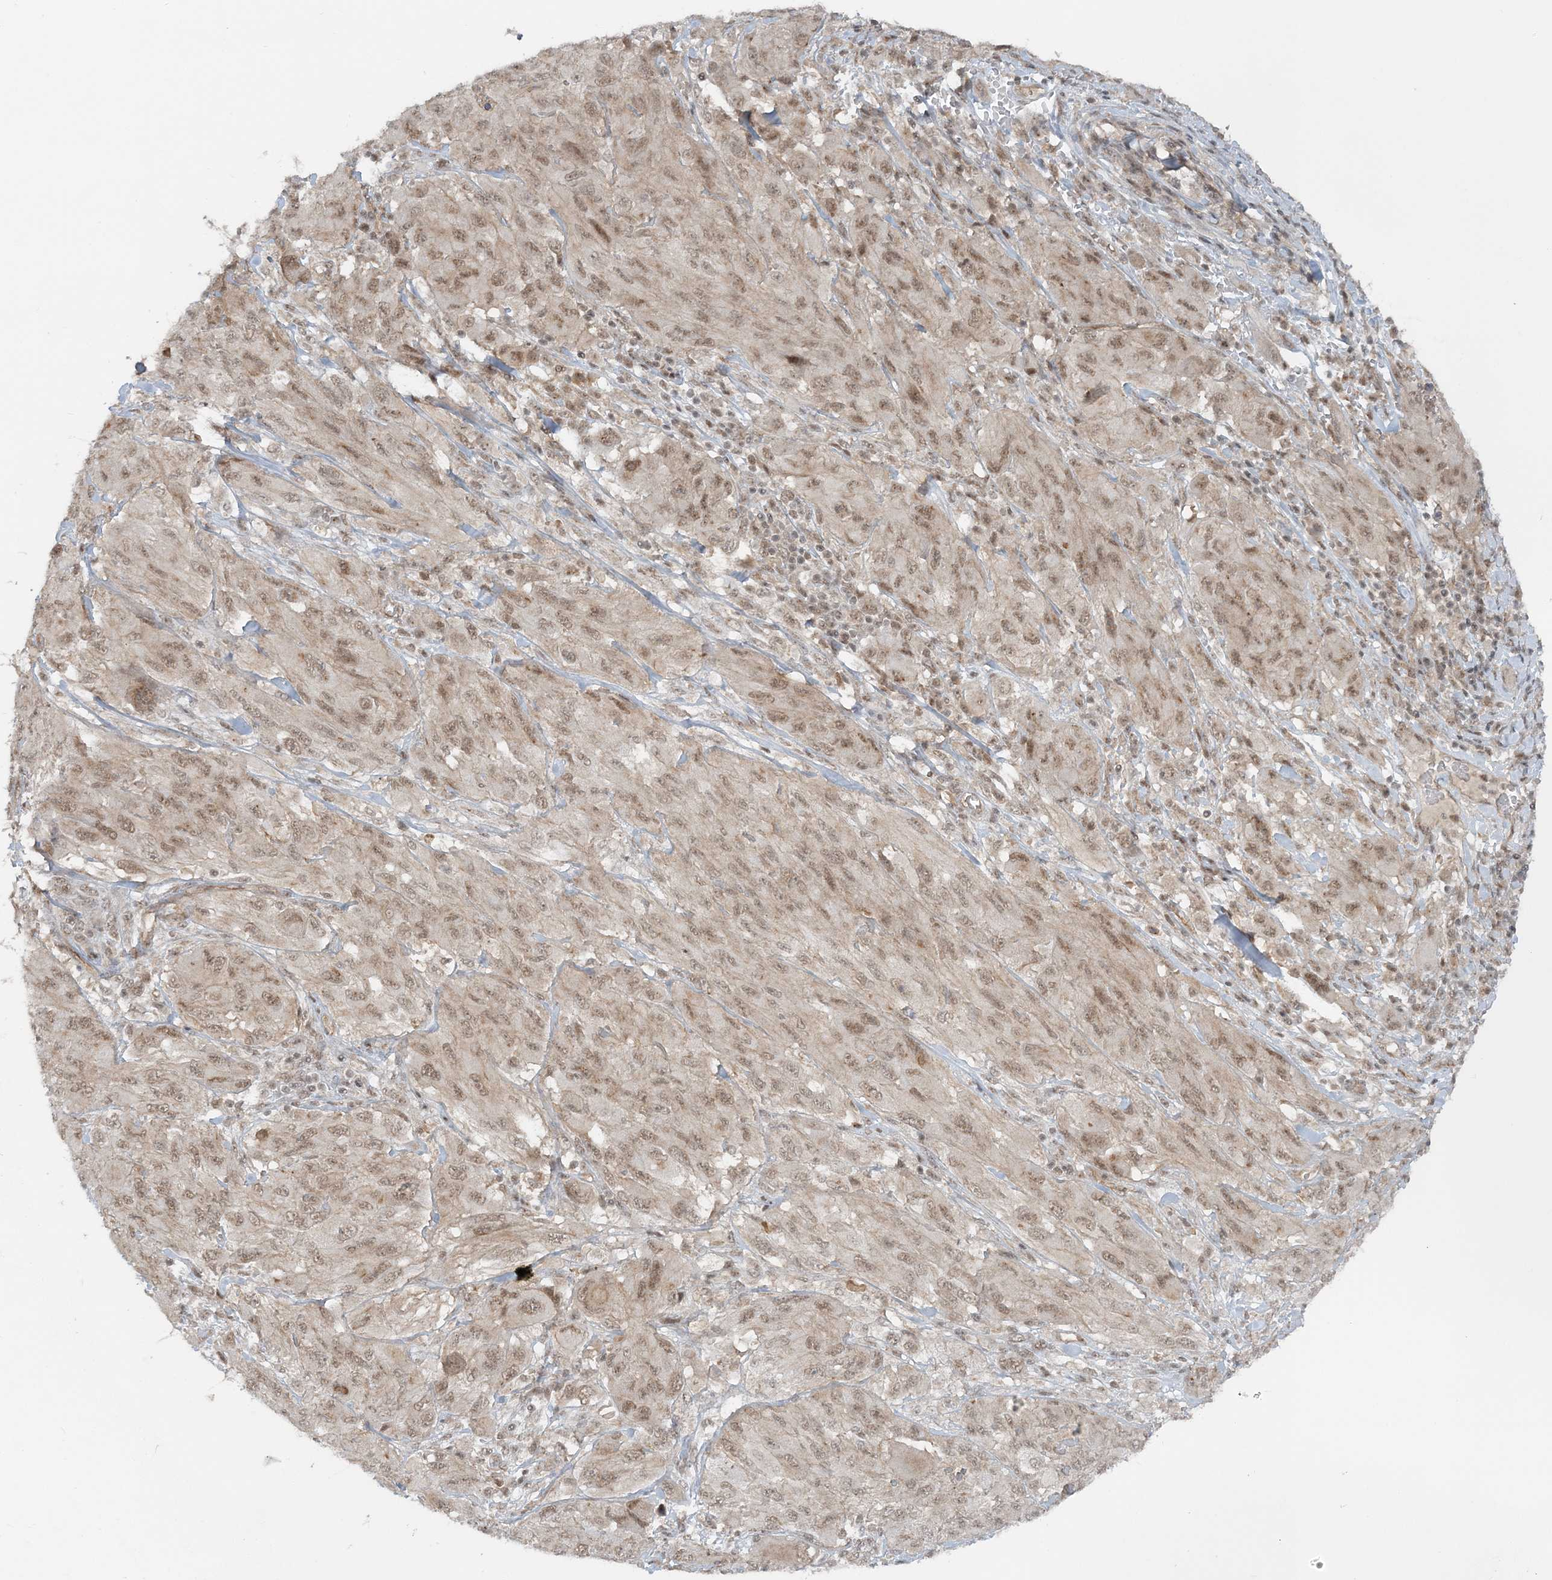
{"staining": {"intensity": "moderate", "quantity": ">75%", "location": "nuclear"}, "tissue": "melanoma", "cell_type": "Tumor cells", "image_type": "cancer", "snomed": [{"axis": "morphology", "description": "Malignant melanoma, NOS"}, {"axis": "topography", "description": "Skin"}], "caption": "Human melanoma stained with a brown dye shows moderate nuclear positive positivity in approximately >75% of tumor cells.", "gene": "ATP11A", "patient": {"sex": "female", "age": 91}}